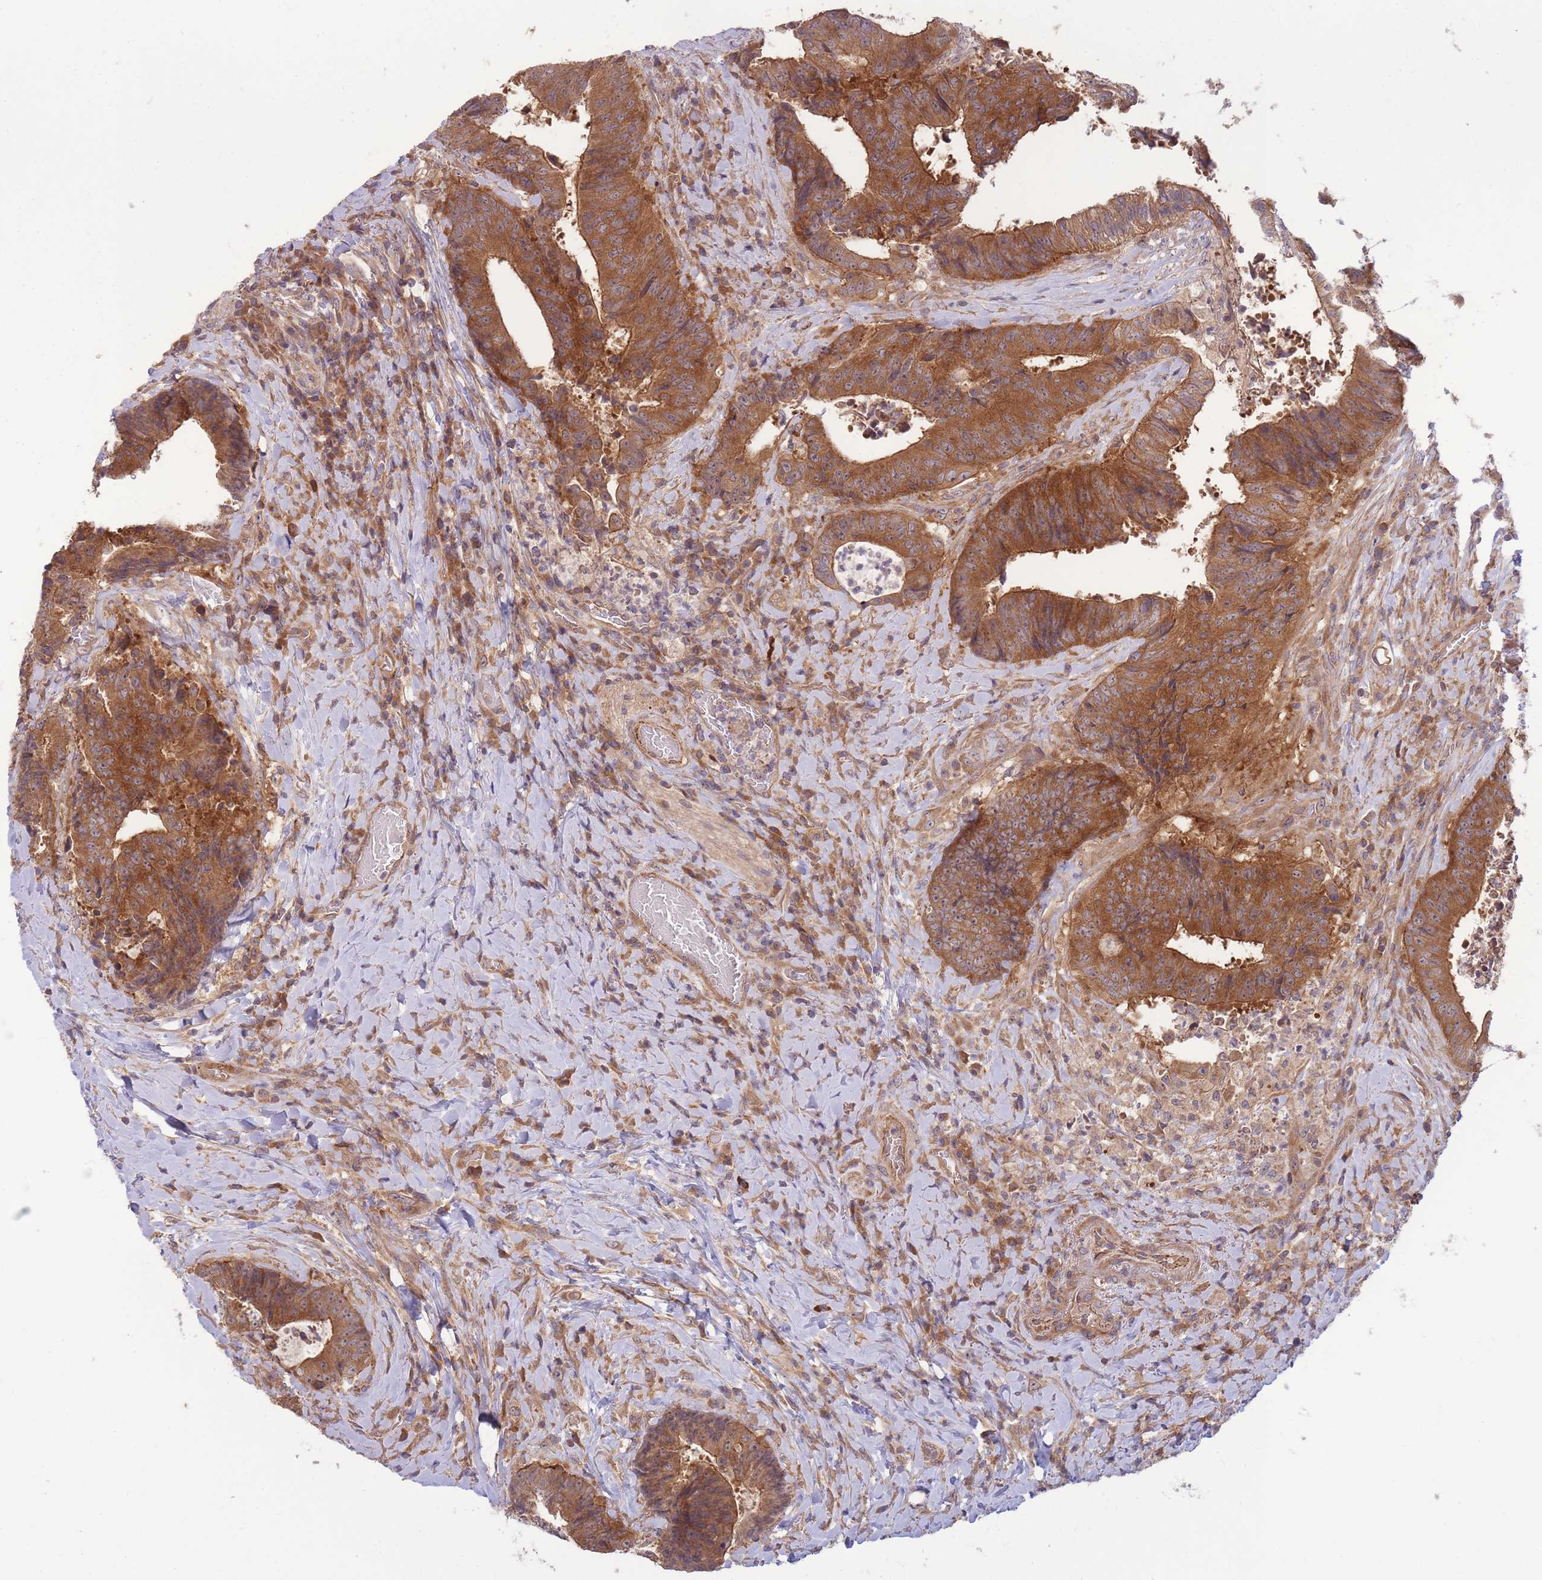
{"staining": {"intensity": "strong", "quantity": ">75%", "location": "cytoplasmic/membranous"}, "tissue": "colorectal cancer", "cell_type": "Tumor cells", "image_type": "cancer", "snomed": [{"axis": "morphology", "description": "Adenocarcinoma, NOS"}, {"axis": "topography", "description": "Rectum"}], "caption": "Immunohistochemistry (IHC) (DAB (3,3'-diaminobenzidine)) staining of human colorectal cancer (adenocarcinoma) demonstrates strong cytoplasmic/membranous protein staining in approximately >75% of tumor cells. (brown staining indicates protein expression, while blue staining denotes nuclei).", "gene": "PFDN6", "patient": {"sex": "male", "age": 72}}